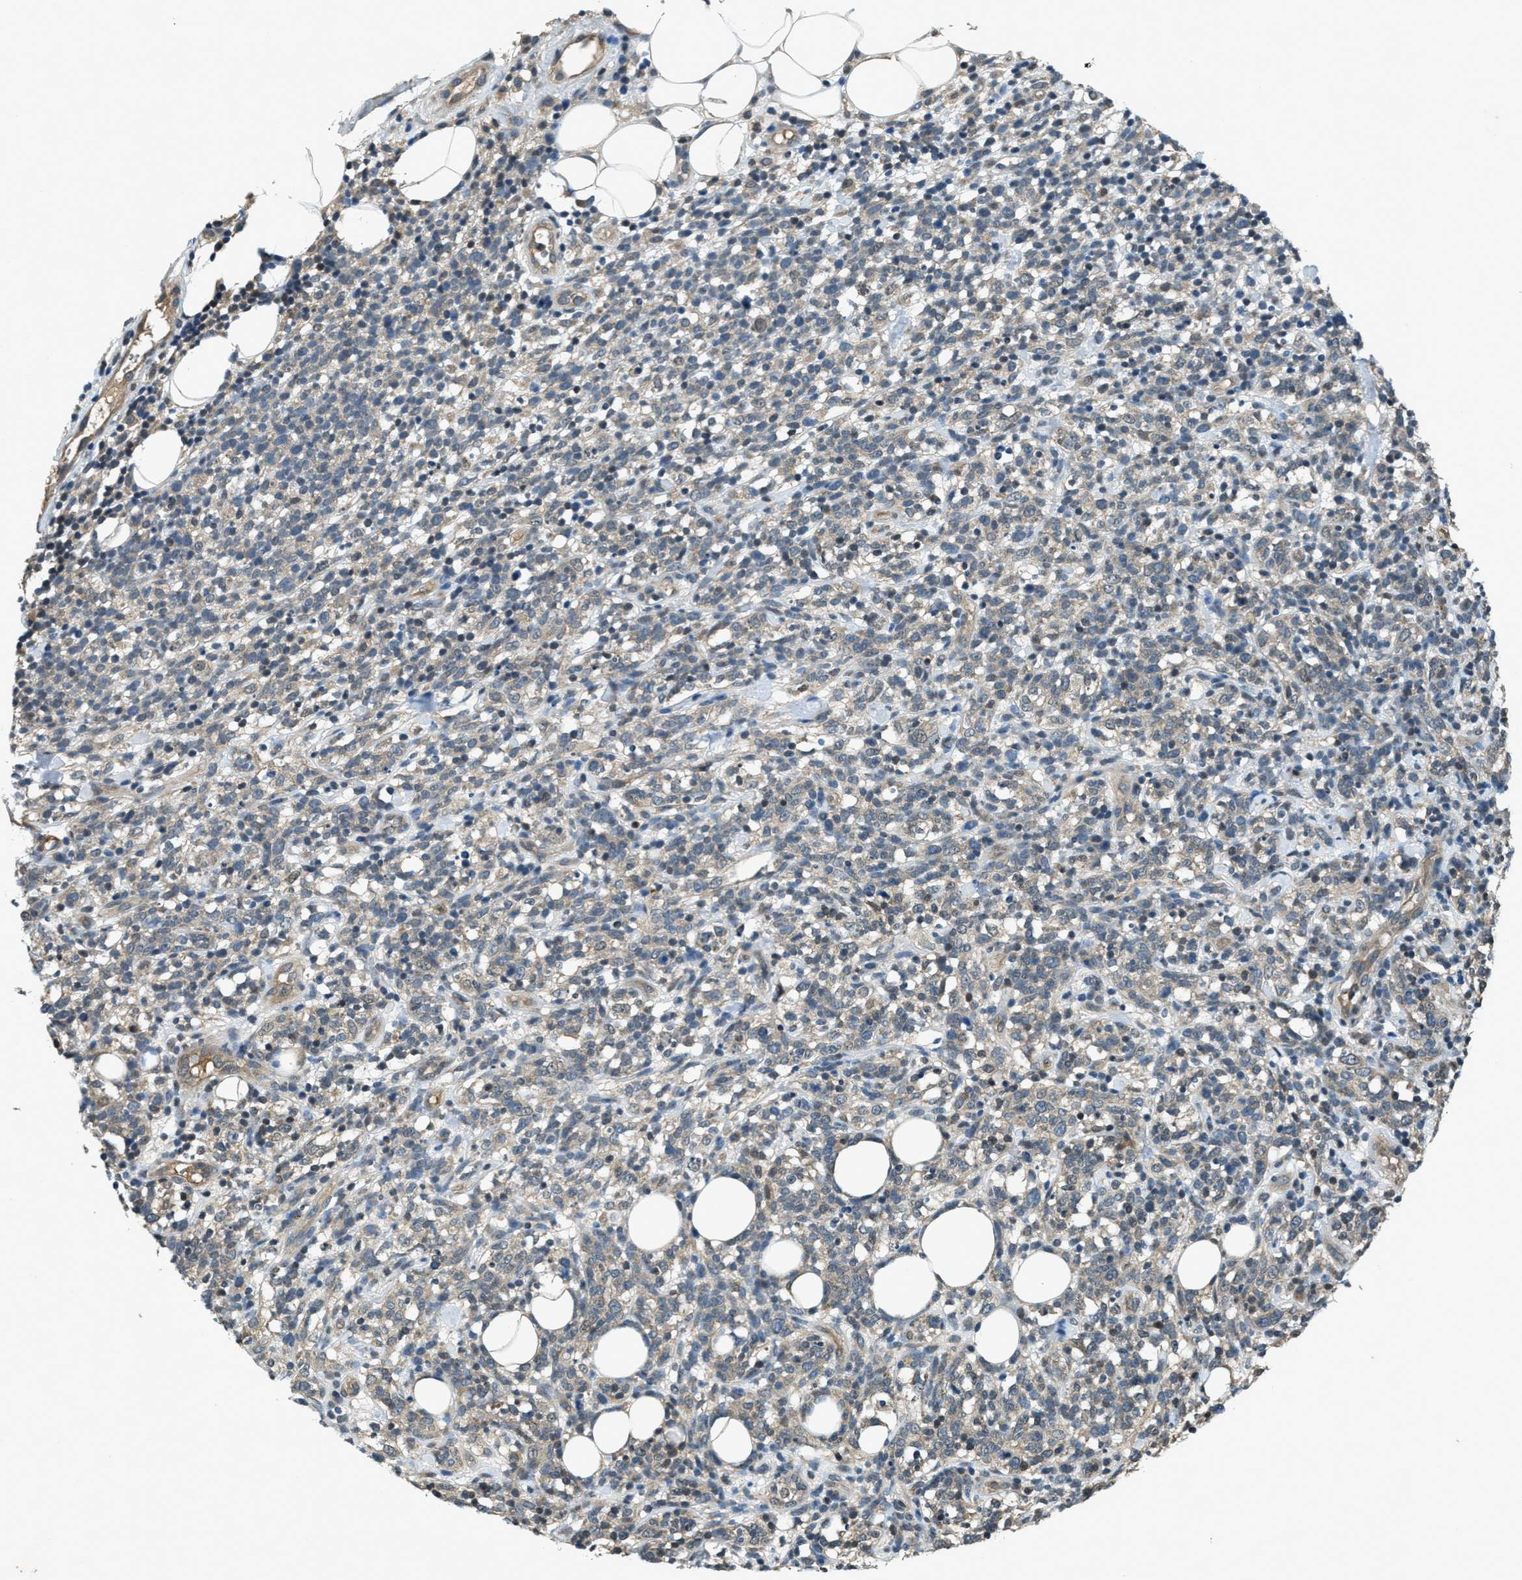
{"staining": {"intensity": "weak", "quantity": "<25%", "location": "cytoplasmic/membranous"}, "tissue": "lymphoma", "cell_type": "Tumor cells", "image_type": "cancer", "snomed": [{"axis": "morphology", "description": "Malignant lymphoma, non-Hodgkin's type, High grade"}, {"axis": "topography", "description": "Lymph node"}], "caption": "DAB immunohistochemical staining of lymphoma reveals no significant staining in tumor cells. (DAB immunohistochemistry visualized using brightfield microscopy, high magnification).", "gene": "DUSP6", "patient": {"sex": "female", "age": 73}}